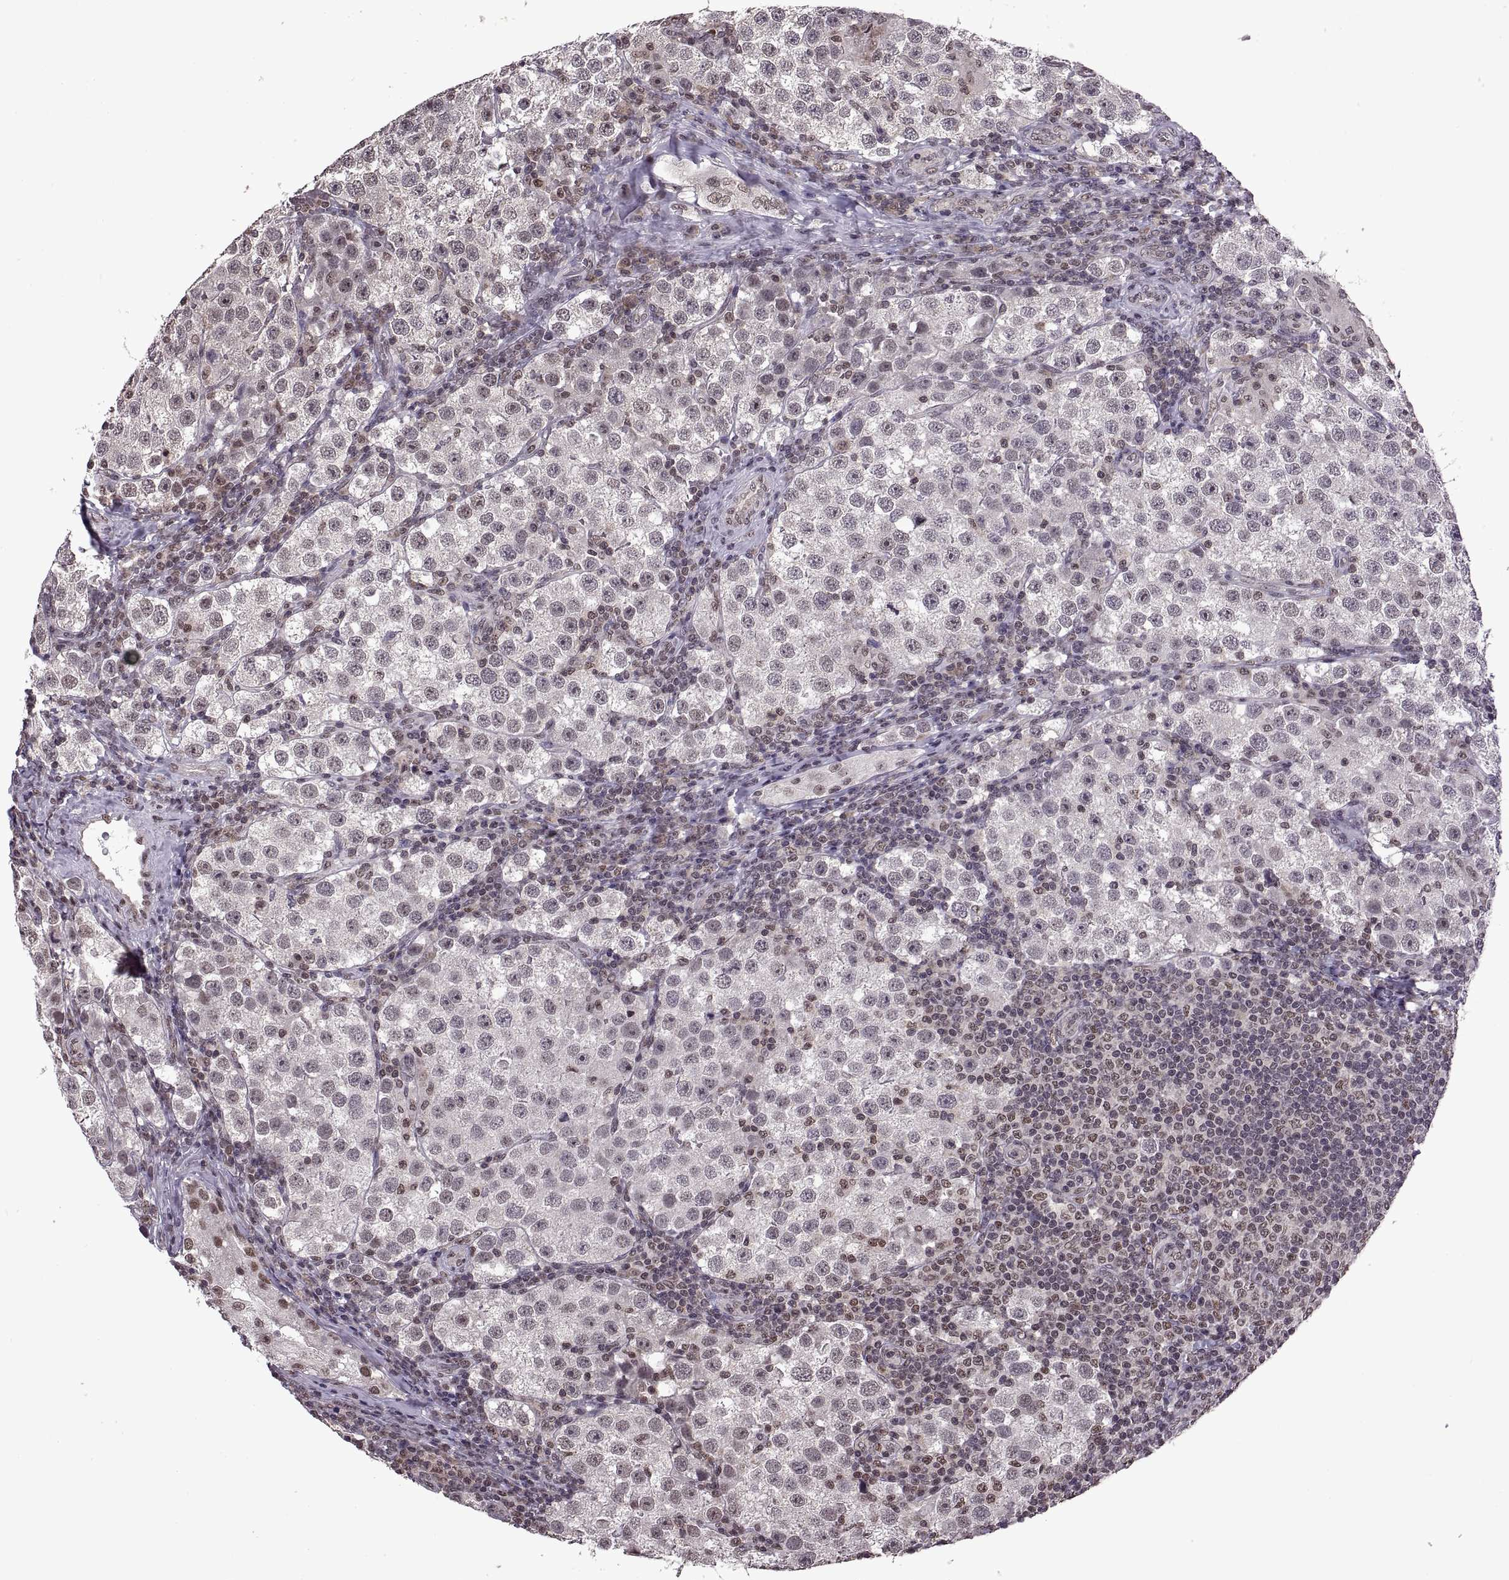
{"staining": {"intensity": "negative", "quantity": "none", "location": "none"}, "tissue": "testis cancer", "cell_type": "Tumor cells", "image_type": "cancer", "snomed": [{"axis": "morphology", "description": "Seminoma, NOS"}, {"axis": "topography", "description": "Testis"}], "caption": "IHC of testis cancer reveals no positivity in tumor cells. (DAB immunohistochemistry with hematoxylin counter stain).", "gene": "INTS3", "patient": {"sex": "male", "age": 37}}